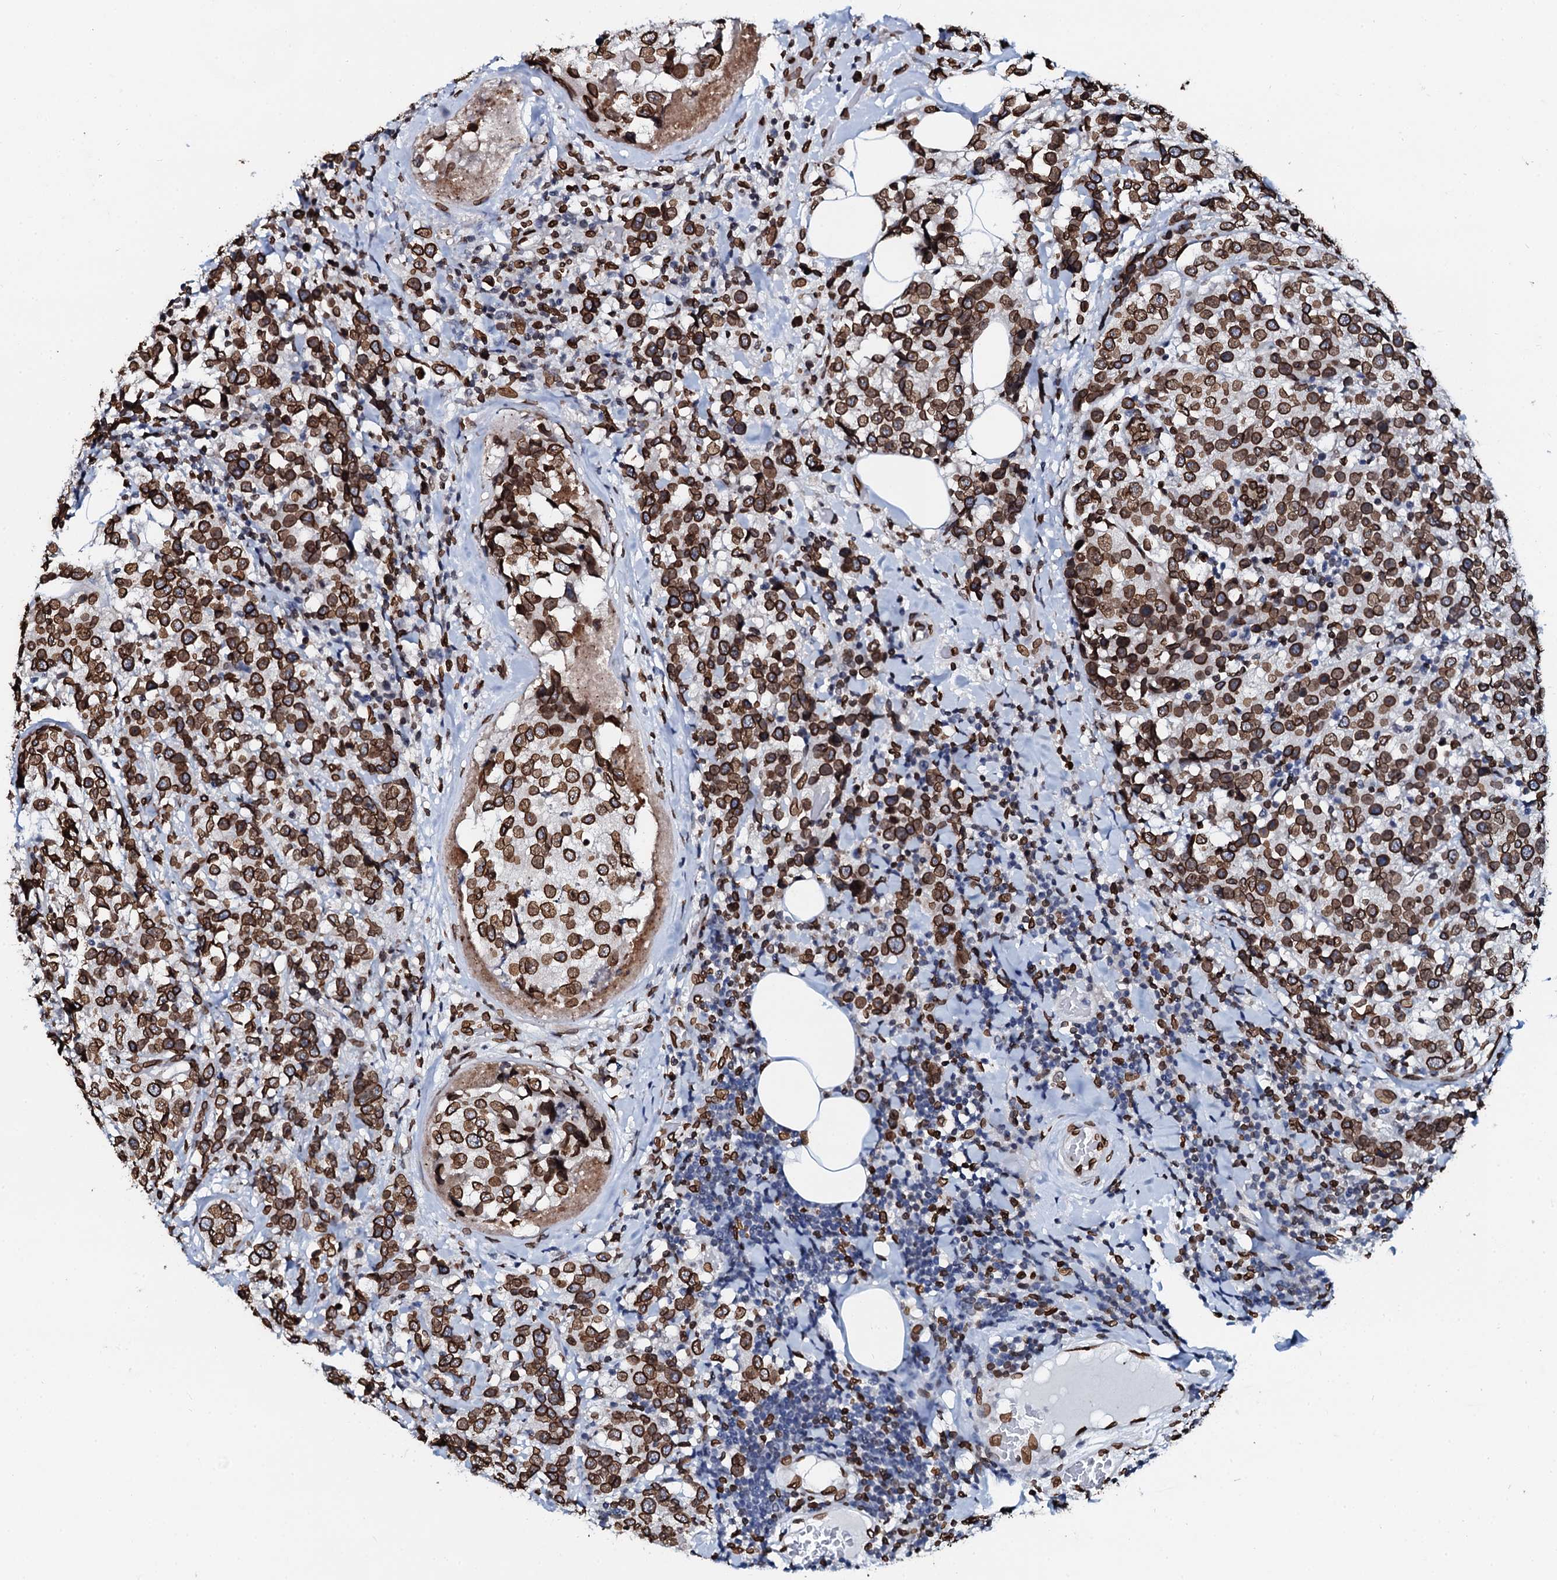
{"staining": {"intensity": "strong", "quantity": ">75%", "location": "cytoplasmic/membranous,nuclear"}, "tissue": "breast cancer", "cell_type": "Tumor cells", "image_type": "cancer", "snomed": [{"axis": "morphology", "description": "Lobular carcinoma"}, {"axis": "topography", "description": "Breast"}], "caption": "Immunohistochemical staining of breast cancer (lobular carcinoma) exhibits high levels of strong cytoplasmic/membranous and nuclear expression in approximately >75% of tumor cells.", "gene": "KATNAL2", "patient": {"sex": "female", "age": 59}}